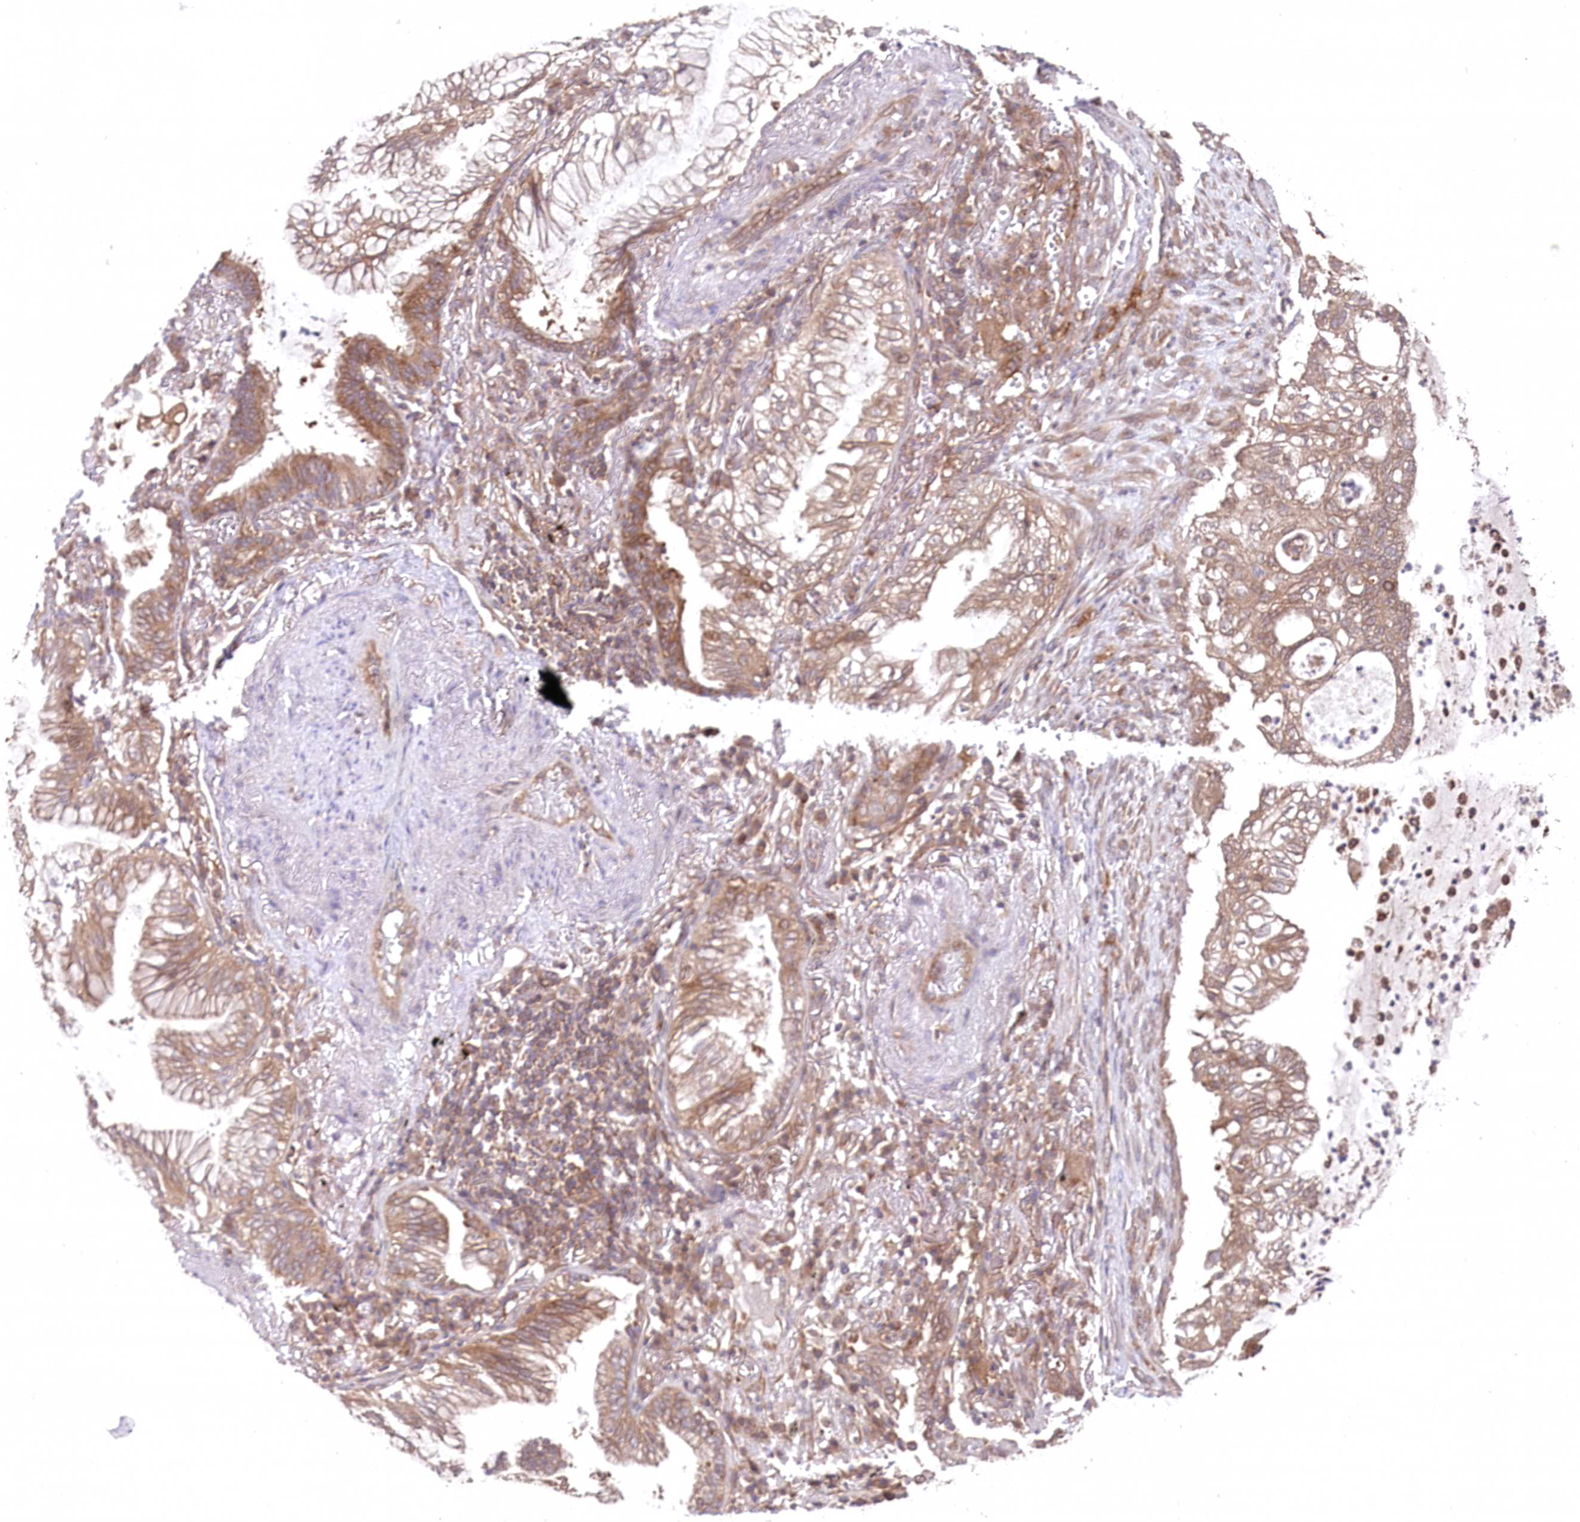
{"staining": {"intensity": "moderate", "quantity": ">75%", "location": "cytoplasmic/membranous"}, "tissue": "lung cancer", "cell_type": "Tumor cells", "image_type": "cancer", "snomed": [{"axis": "morphology", "description": "Adenocarcinoma, NOS"}, {"axis": "topography", "description": "Lung"}], "caption": "Tumor cells display medium levels of moderate cytoplasmic/membranous positivity in approximately >75% of cells in lung cancer.", "gene": "PPP1R21", "patient": {"sex": "female", "age": 70}}